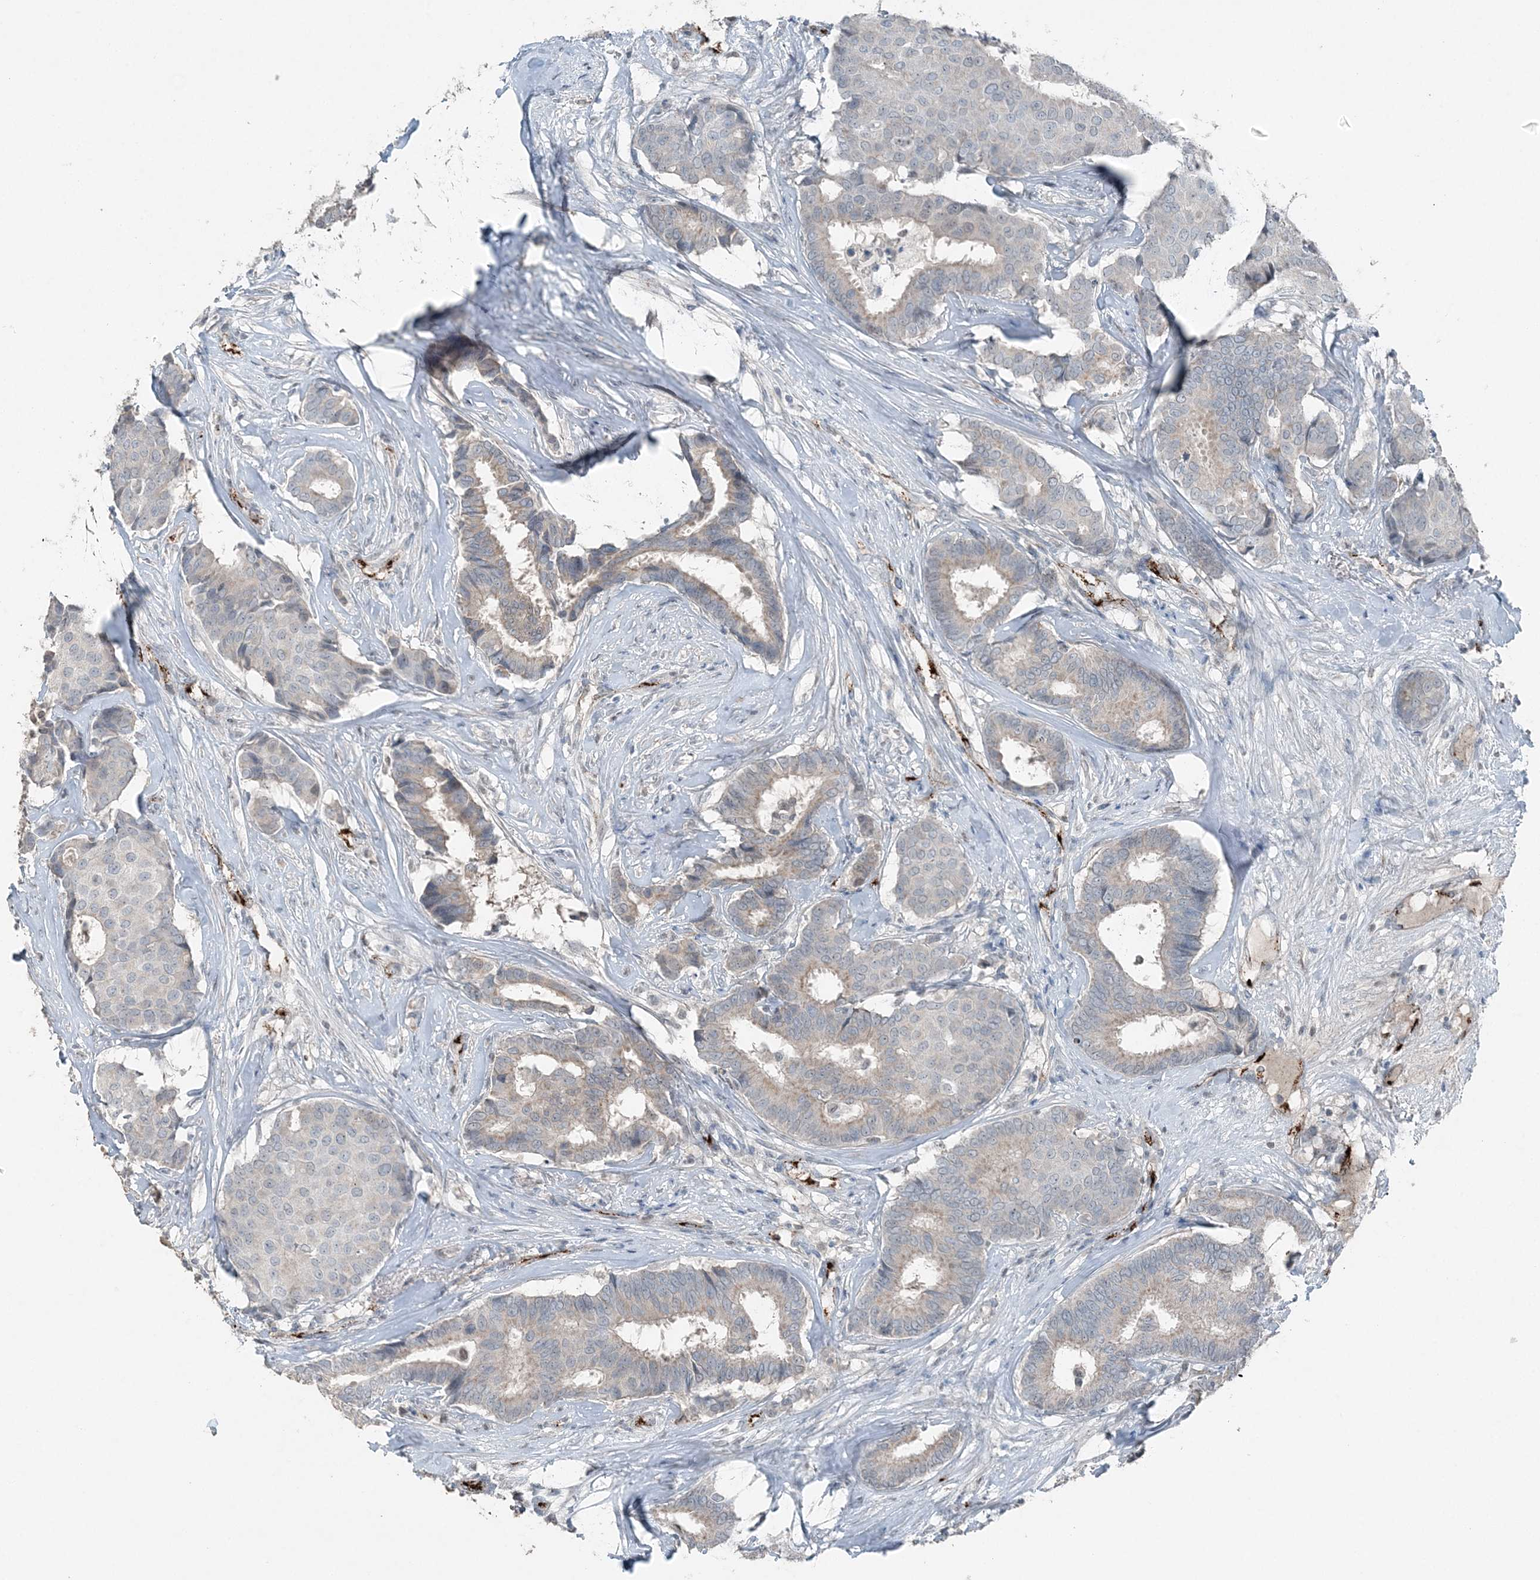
{"staining": {"intensity": "negative", "quantity": "none", "location": "none"}, "tissue": "breast cancer", "cell_type": "Tumor cells", "image_type": "cancer", "snomed": [{"axis": "morphology", "description": "Duct carcinoma"}, {"axis": "topography", "description": "Breast"}], "caption": "Immunohistochemistry image of neoplastic tissue: human breast infiltrating ductal carcinoma stained with DAB demonstrates no significant protein expression in tumor cells.", "gene": "ELOVL7", "patient": {"sex": "female", "age": 75}}